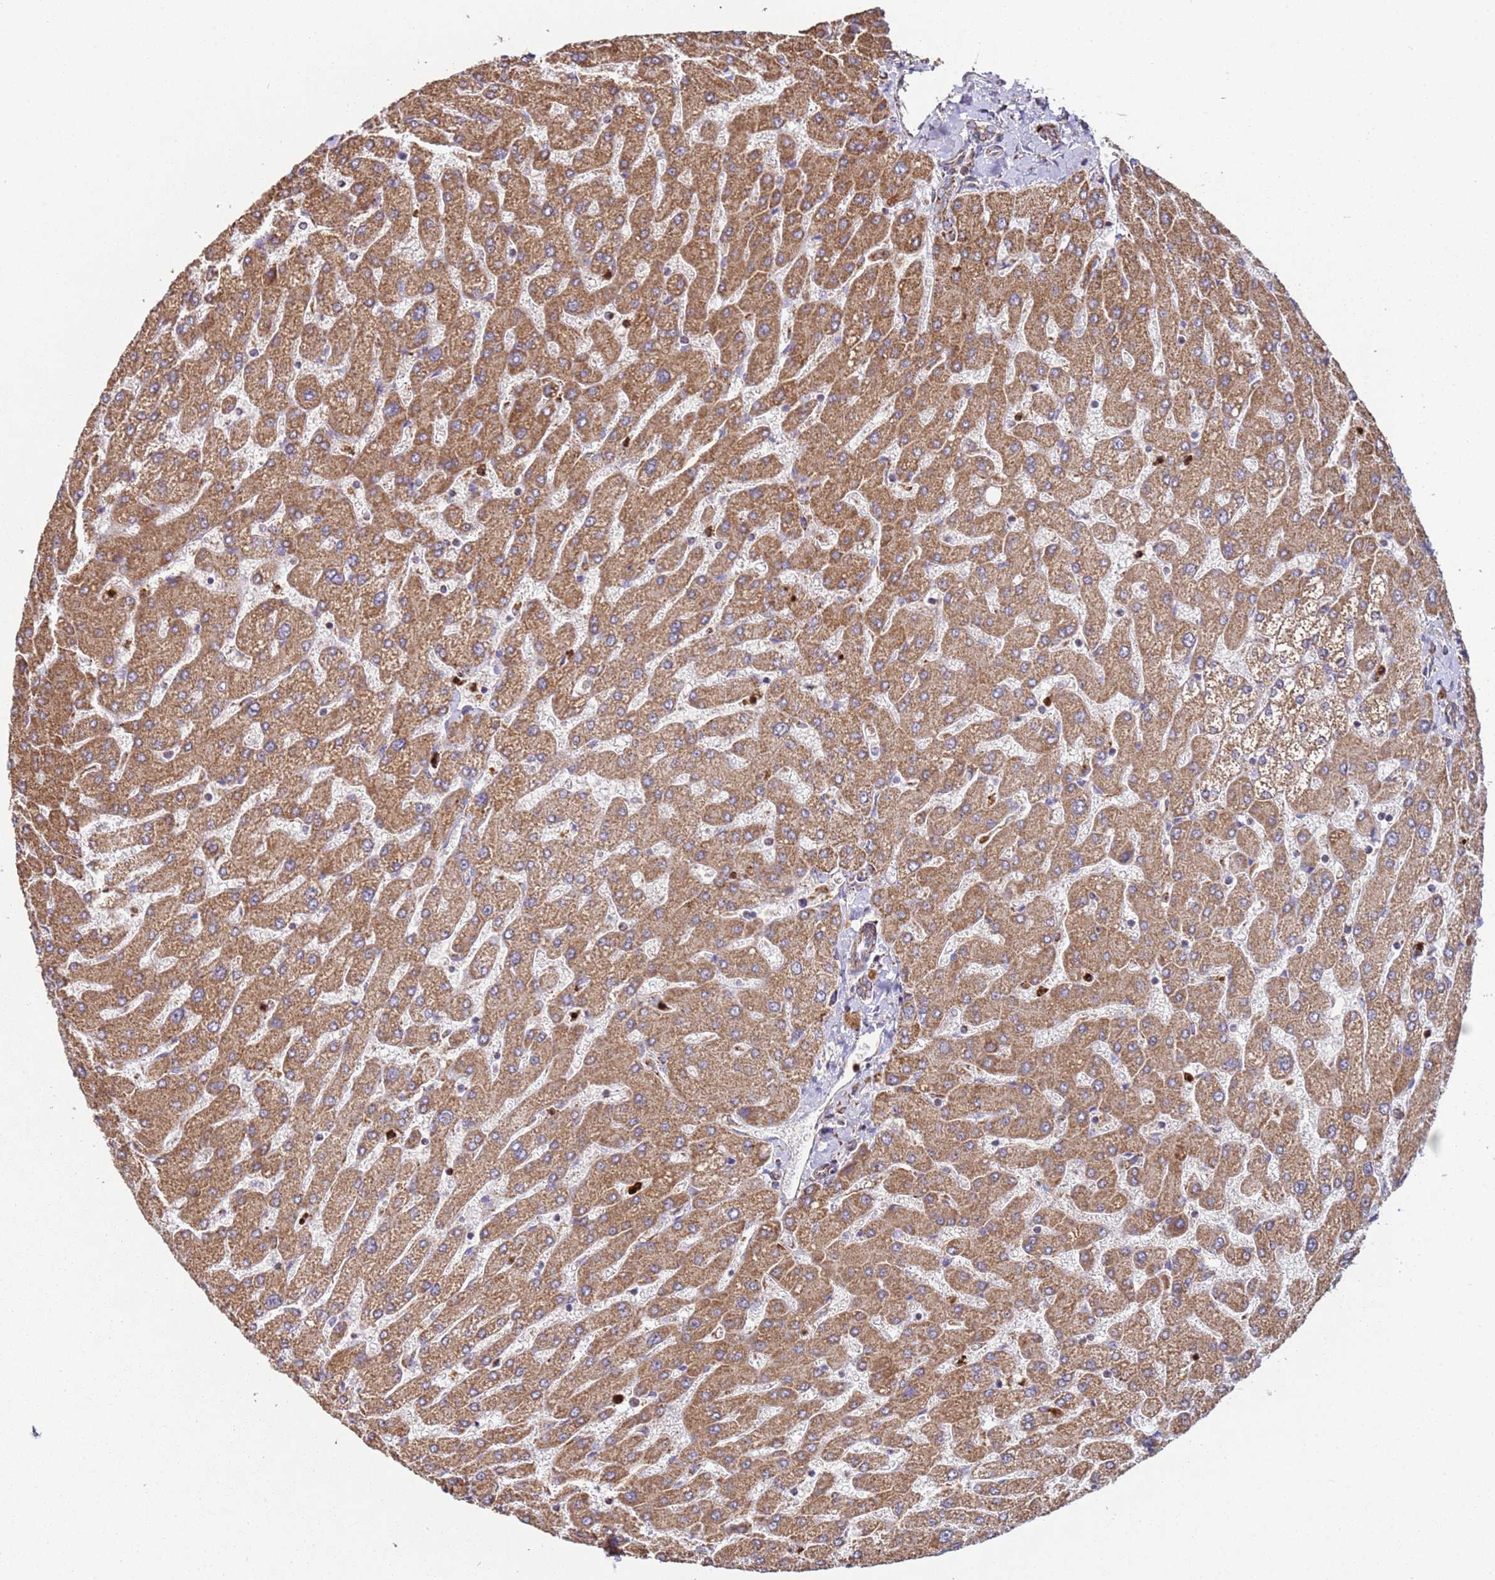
{"staining": {"intensity": "weak", "quantity": ">75%", "location": "cytoplasmic/membranous"}, "tissue": "liver", "cell_type": "Cholangiocytes", "image_type": "normal", "snomed": [{"axis": "morphology", "description": "Normal tissue, NOS"}, {"axis": "topography", "description": "Liver"}], "caption": "High-power microscopy captured an immunohistochemistry photomicrograph of unremarkable liver, revealing weak cytoplasmic/membranous positivity in approximately >75% of cholangiocytes. The protein is stained brown, and the nuclei are stained in blue (DAB IHC with brightfield microscopy, high magnification).", "gene": "FBXO33", "patient": {"sex": "male", "age": 55}}